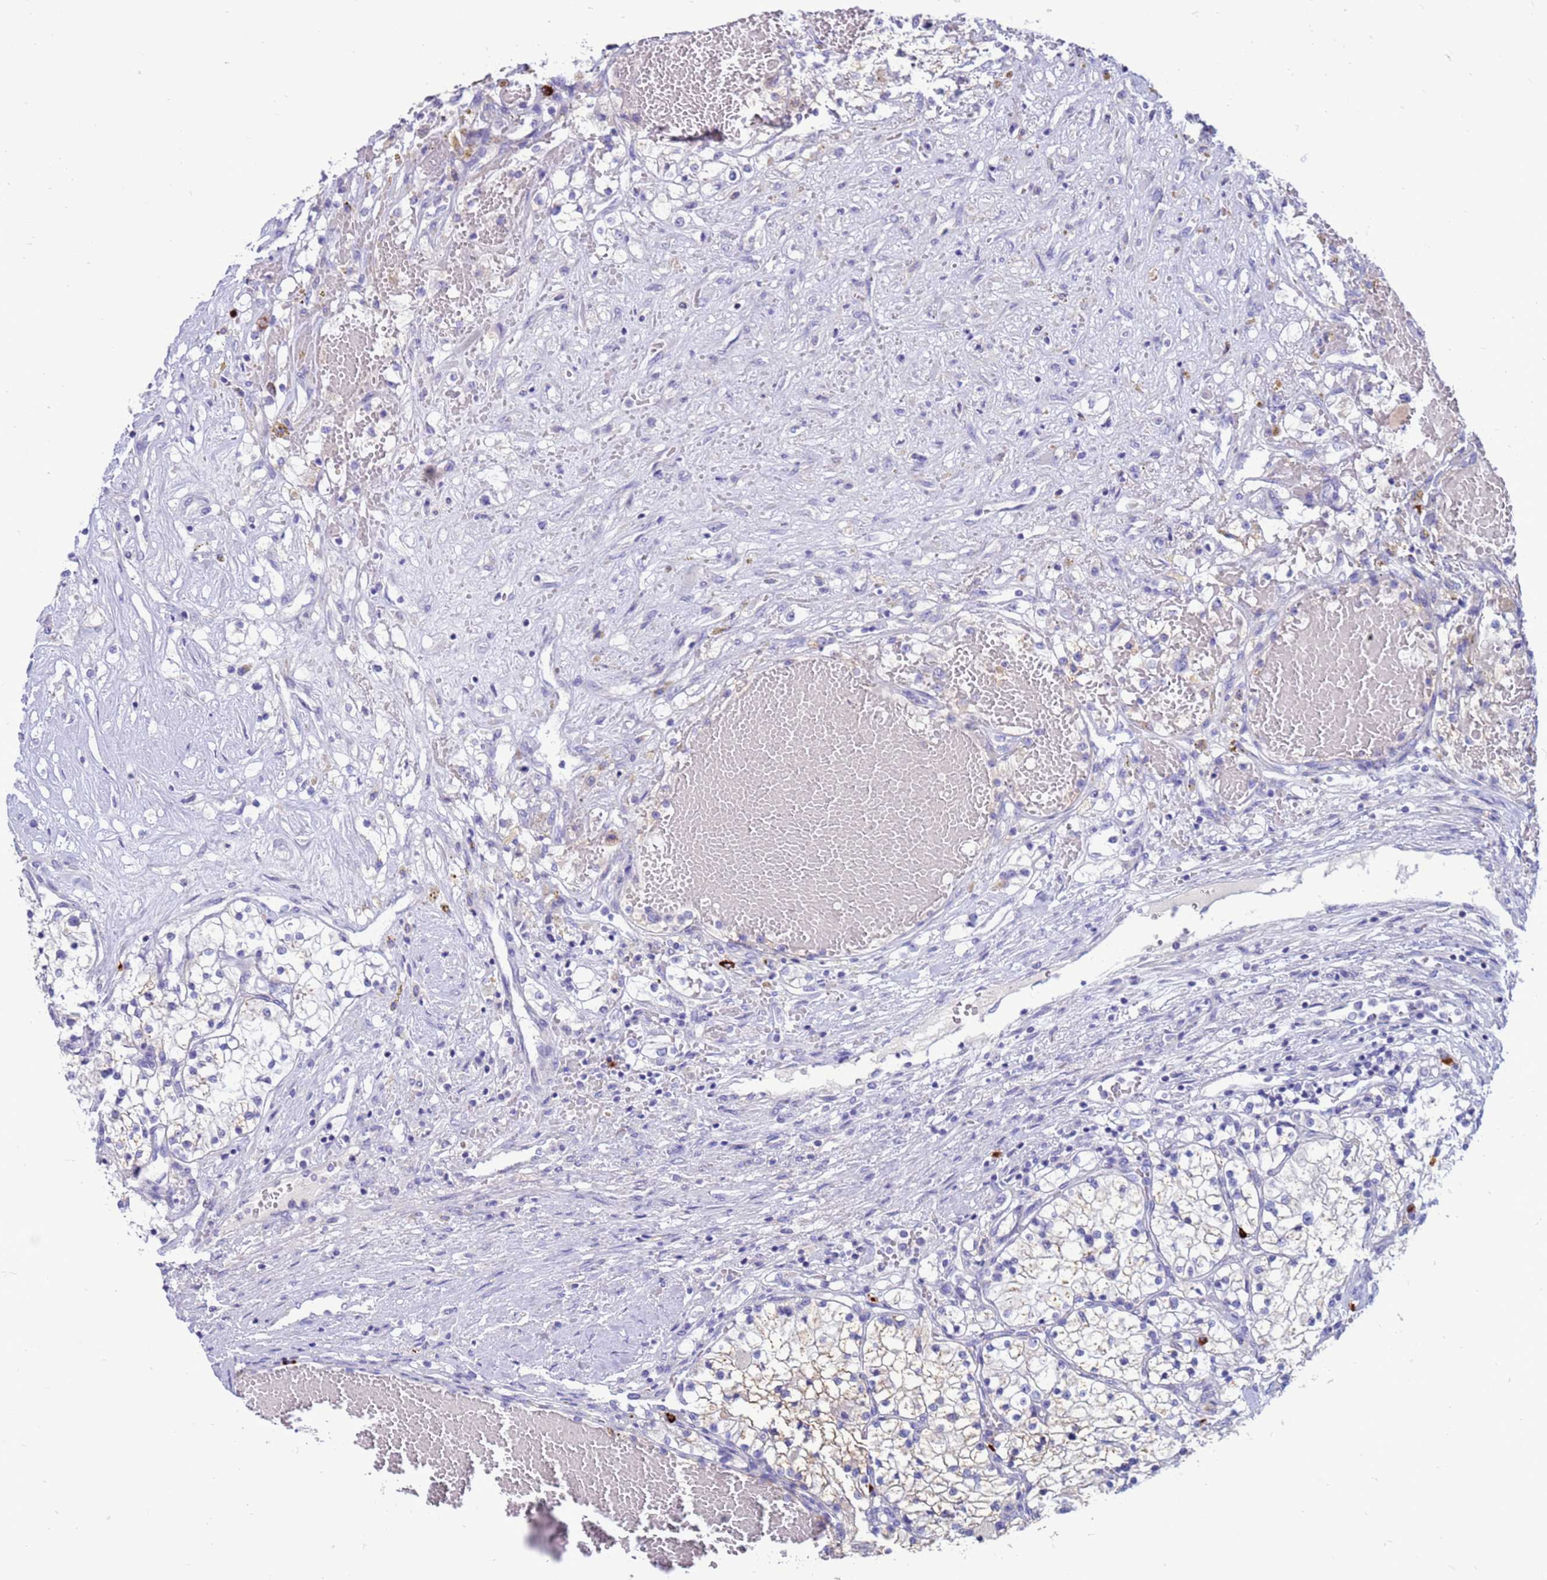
{"staining": {"intensity": "weak", "quantity": "25%-75%", "location": "cytoplasmic/membranous"}, "tissue": "renal cancer", "cell_type": "Tumor cells", "image_type": "cancer", "snomed": [{"axis": "morphology", "description": "Normal tissue, NOS"}, {"axis": "morphology", "description": "Adenocarcinoma, NOS"}, {"axis": "topography", "description": "Kidney"}], "caption": "This photomicrograph demonstrates immunohistochemistry staining of renal cancer (adenocarcinoma), with low weak cytoplasmic/membranous positivity in about 25%-75% of tumor cells.", "gene": "PDE10A", "patient": {"sex": "male", "age": 68}}